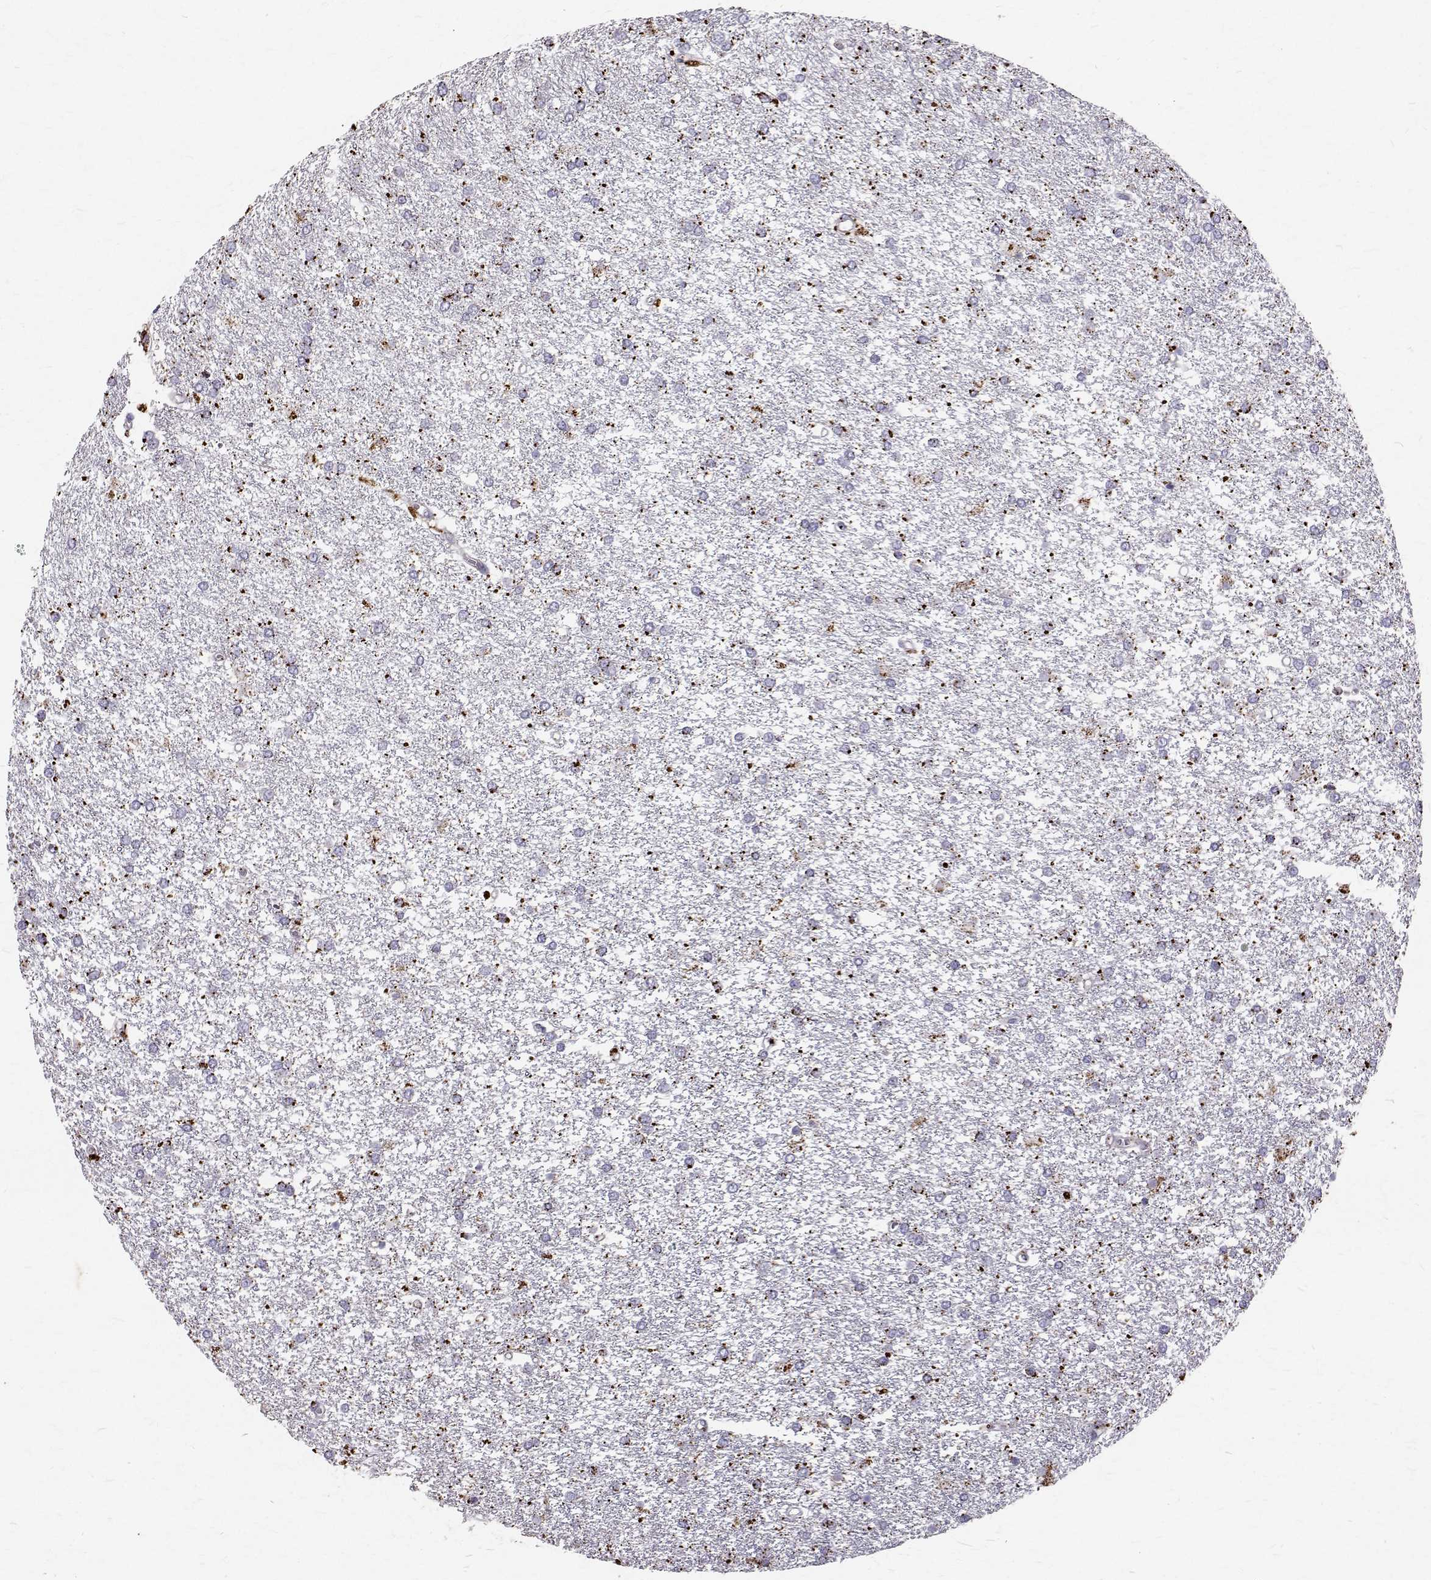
{"staining": {"intensity": "strong", "quantity": "<25%", "location": "cytoplasmic/membranous"}, "tissue": "glioma", "cell_type": "Tumor cells", "image_type": "cancer", "snomed": [{"axis": "morphology", "description": "Glioma, malignant, High grade"}, {"axis": "topography", "description": "Brain"}], "caption": "DAB (3,3'-diaminobenzidine) immunohistochemical staining of high-grade glioma (malignant) shows strong cytoplasmic/membranous protein positivity in approximately <25% of tumor cells. (Brightfield microscopy of DAB IHC at high magnification).", "gene": "TPP1", "patient": {"sex": "female", "age": 61}}